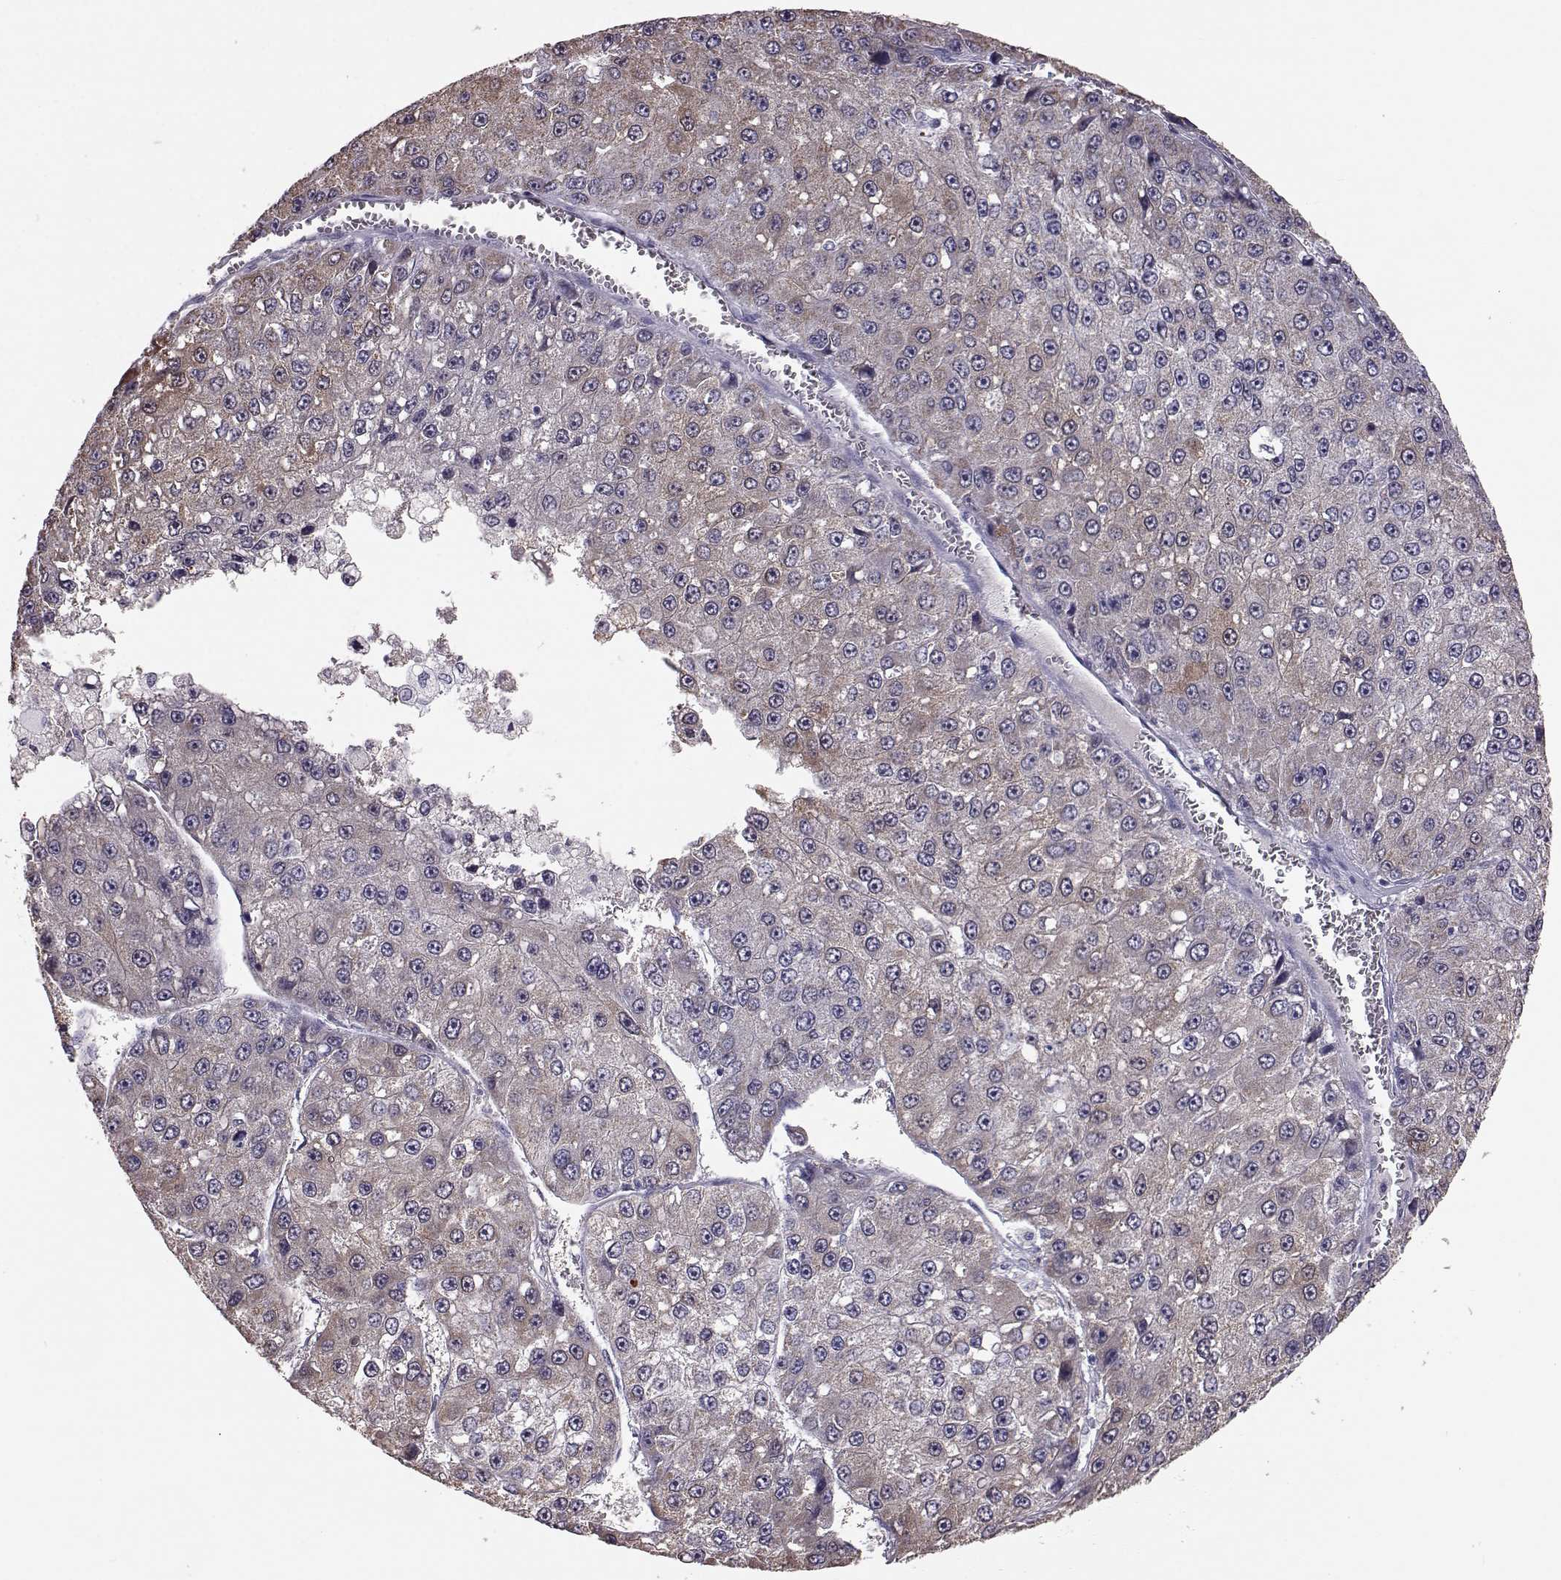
{"staining": {"intensity": "weak", "quantity": "<25%", "location": "cytoplasmic/membranous"}, "tissue": "liver cancer", "cell_type": "Tumor cells", "image_type": "cancer", "snomed": [{"axis": "morphology", "description": "Carcinoma, Hepatocellular, NOS"}, {"axis": "topography", "description": "Liver"}], "caption": "Tumor cells are negative for brown protein staining in liver cancer.", "gene": "ALDH3A1", "patient": {"sex": "female", "age": 73}}